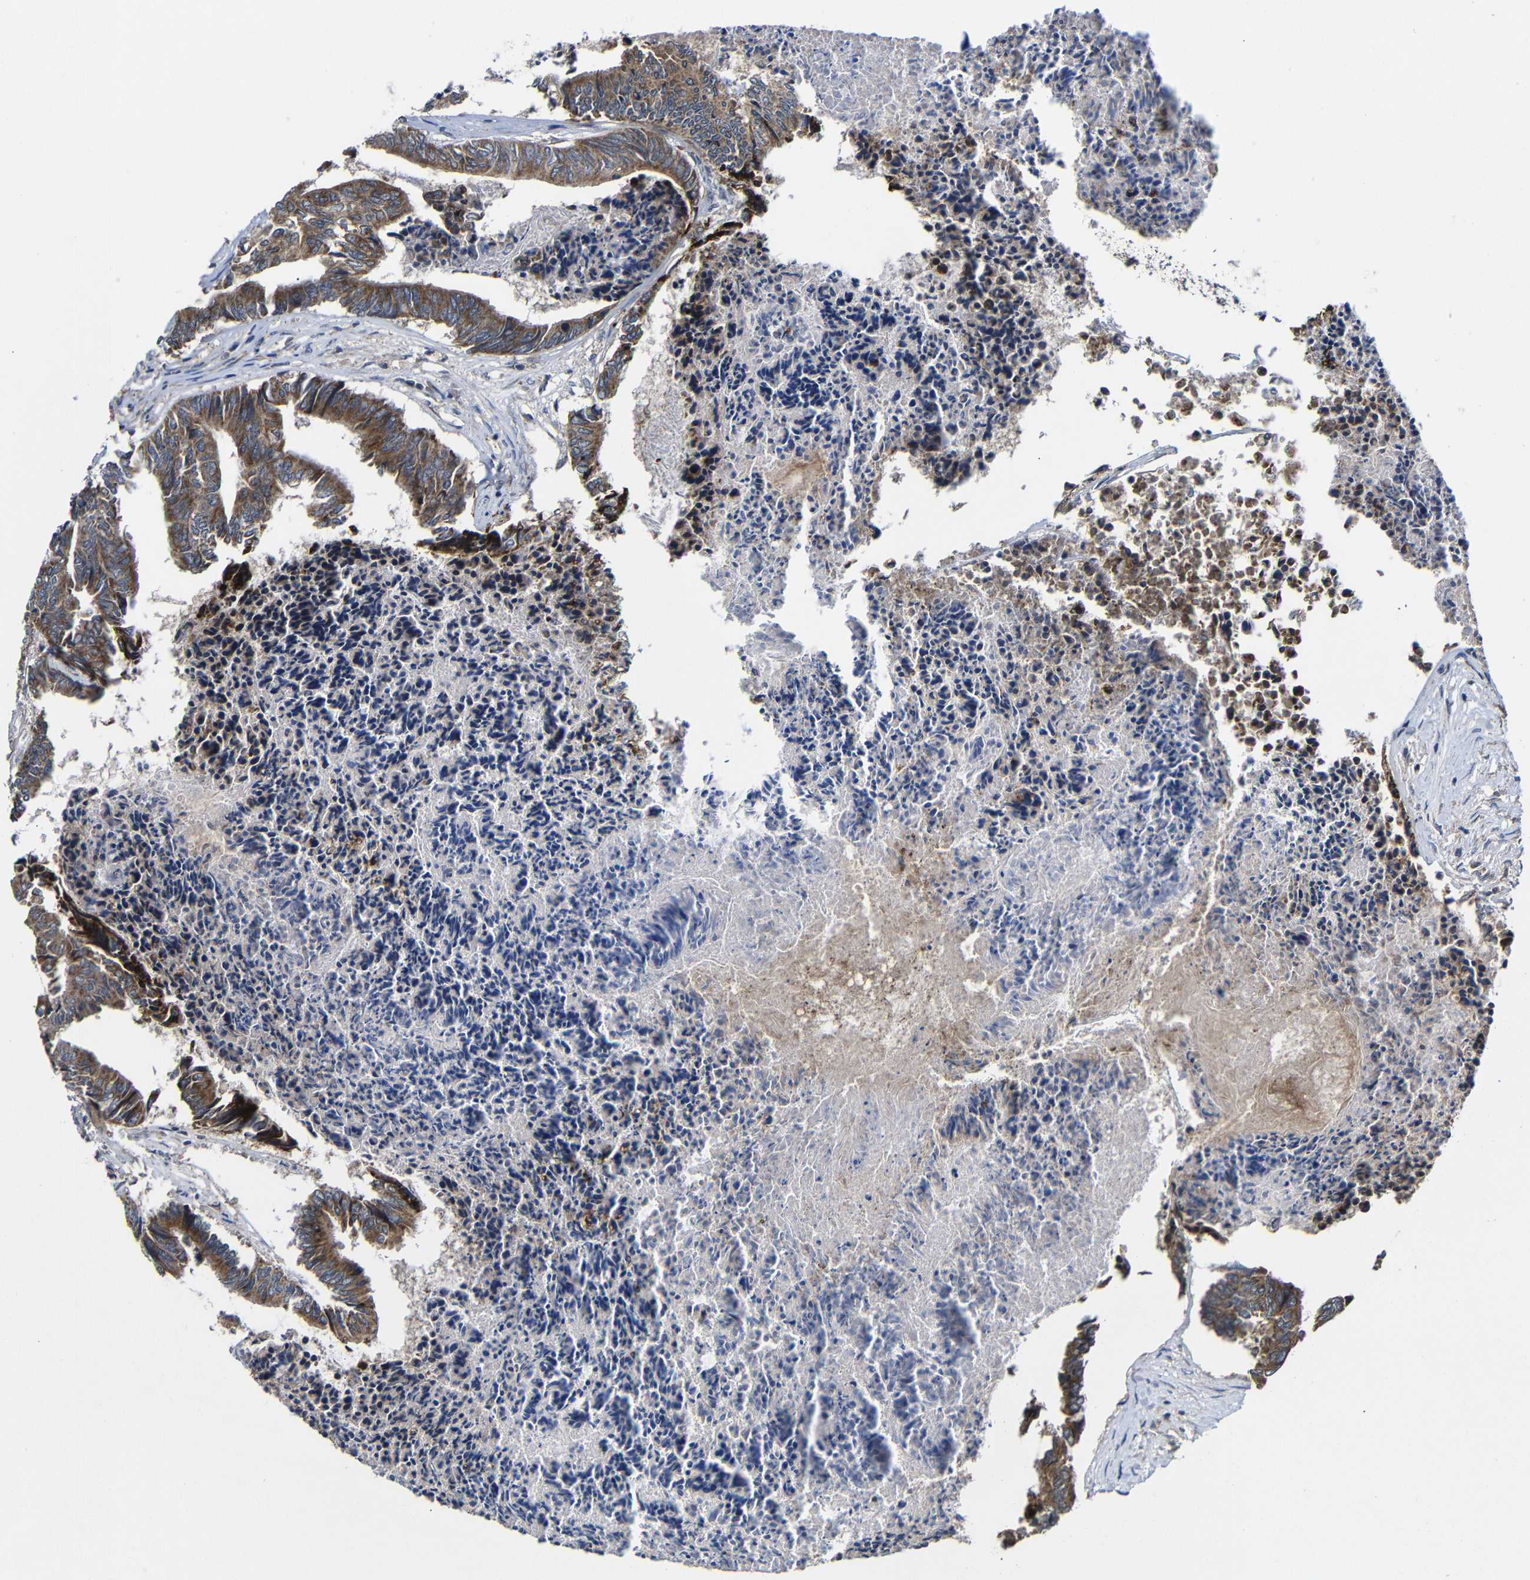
{"staining": {"intensity": "moderate", "quantity": ">75%", "location": "cytoplasmic/membranous"}, "tissue": "colorectal cancer", "cell_type": "Tumor cells", "image_type": "cancer", "snomed": [{"axis": "morphology", "description": "Adenocarcinoma, NOS"}, {"axis": "topography", "description": "Rectum"}], "caption": "Protein staining of colorectal adenocarcinoma tissue reveals moderate cytoplasmic/membranous staining in approximately >75% of tumor cells. (DAB IHC, brown staining for protein, blue staining for nuclei).", "gene": "LPAR5", "patient": {"sex": "male", "age": 63}}